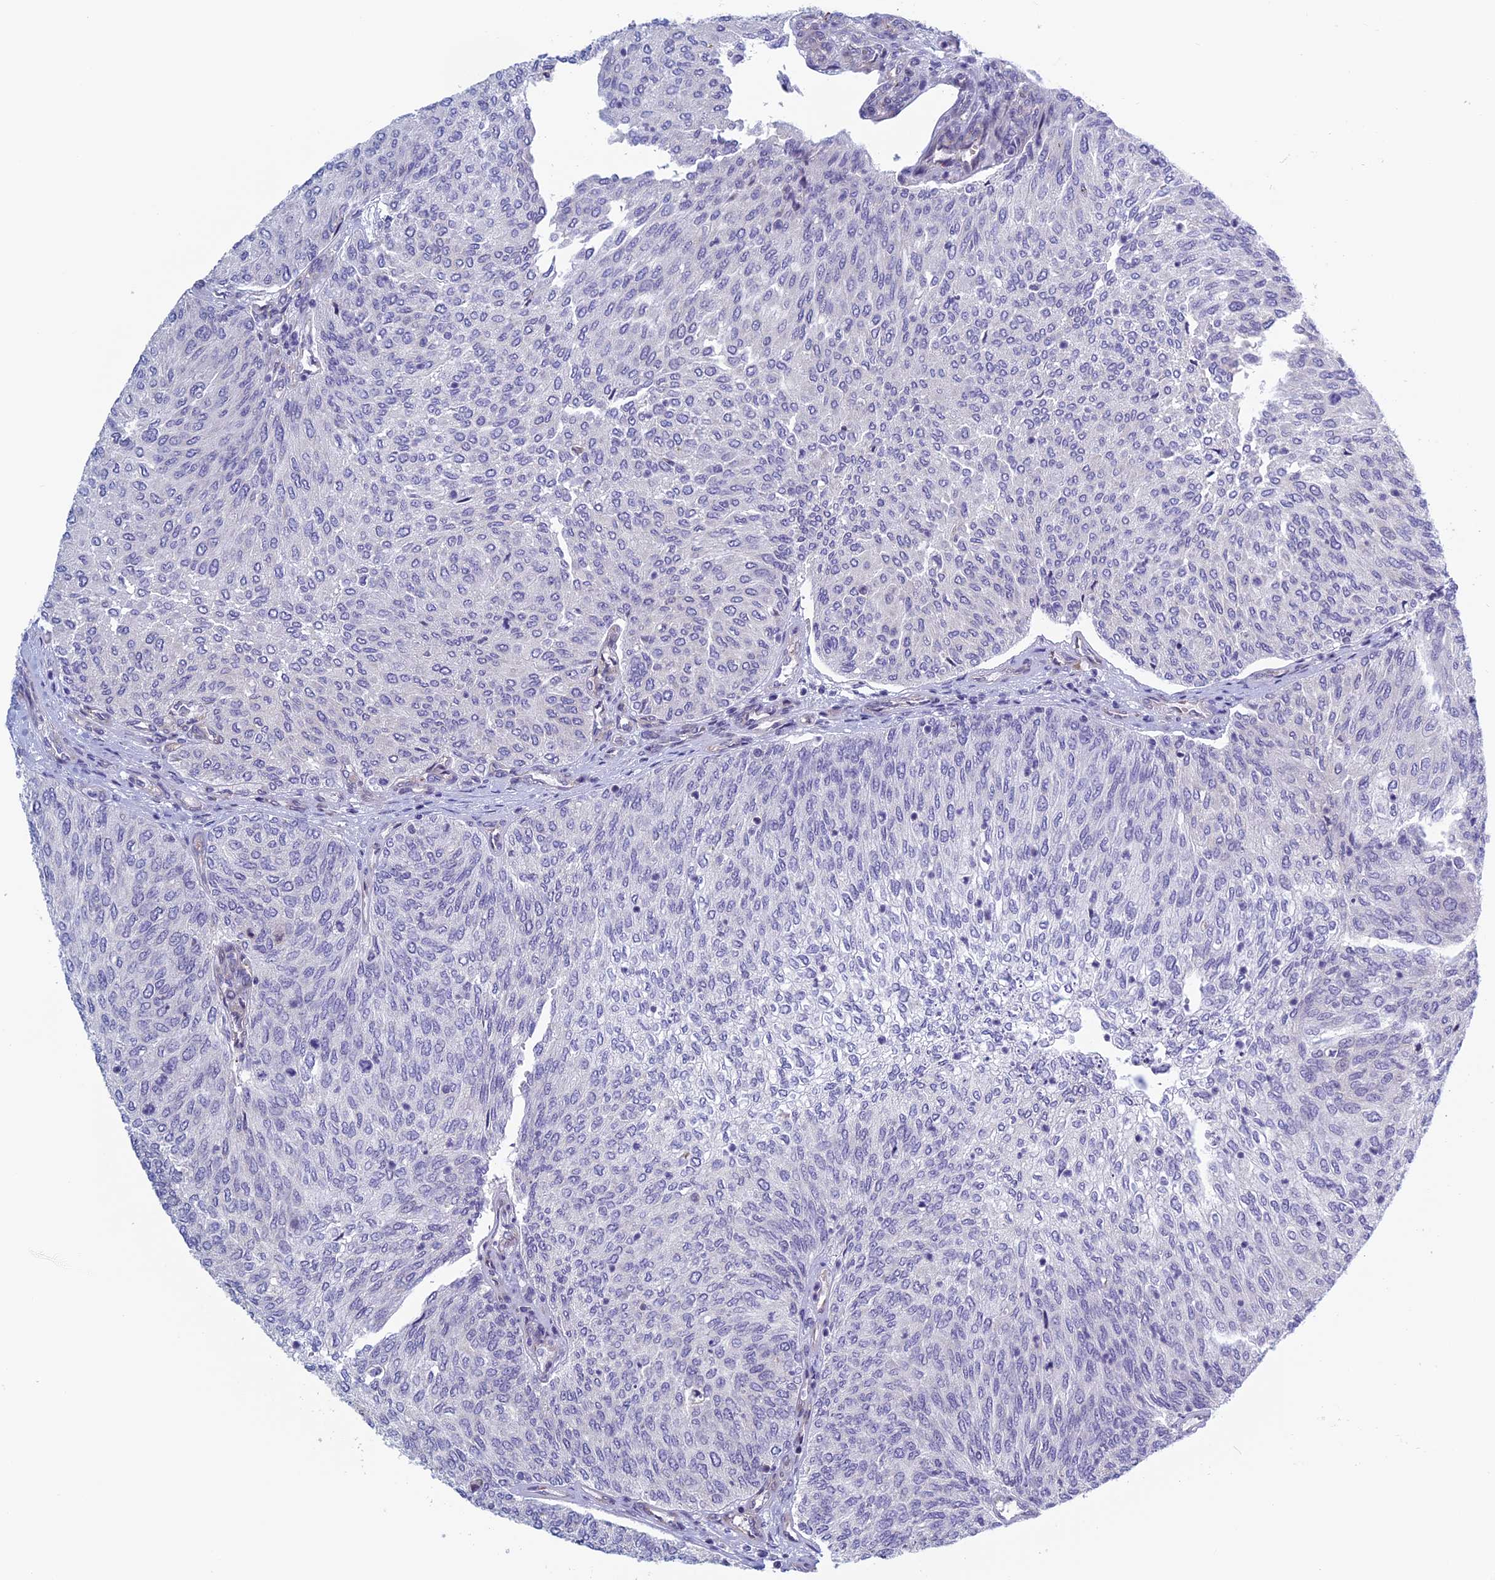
{"staining": {"intensity": "negative", "quantity": "none", "location": "none"}, "tissue": "urothelial cancer", "cell_type": "Tumor cells", "image_type": "cancer", "snomed": [{"axis": "morphology", "description": "Urothelial carcinoma, Low grade"}, {"axis": "topography", "description": "Urinary bladder"}], "caption": "This image is of urothelial cancer stained with immunohistochemistry to label a protein in brown with the nuclei are counter-stained blue. There is no positivity in tumor cells.", "gene": "BCL2L10", "patient": {"sex": "female", "age": 79}}